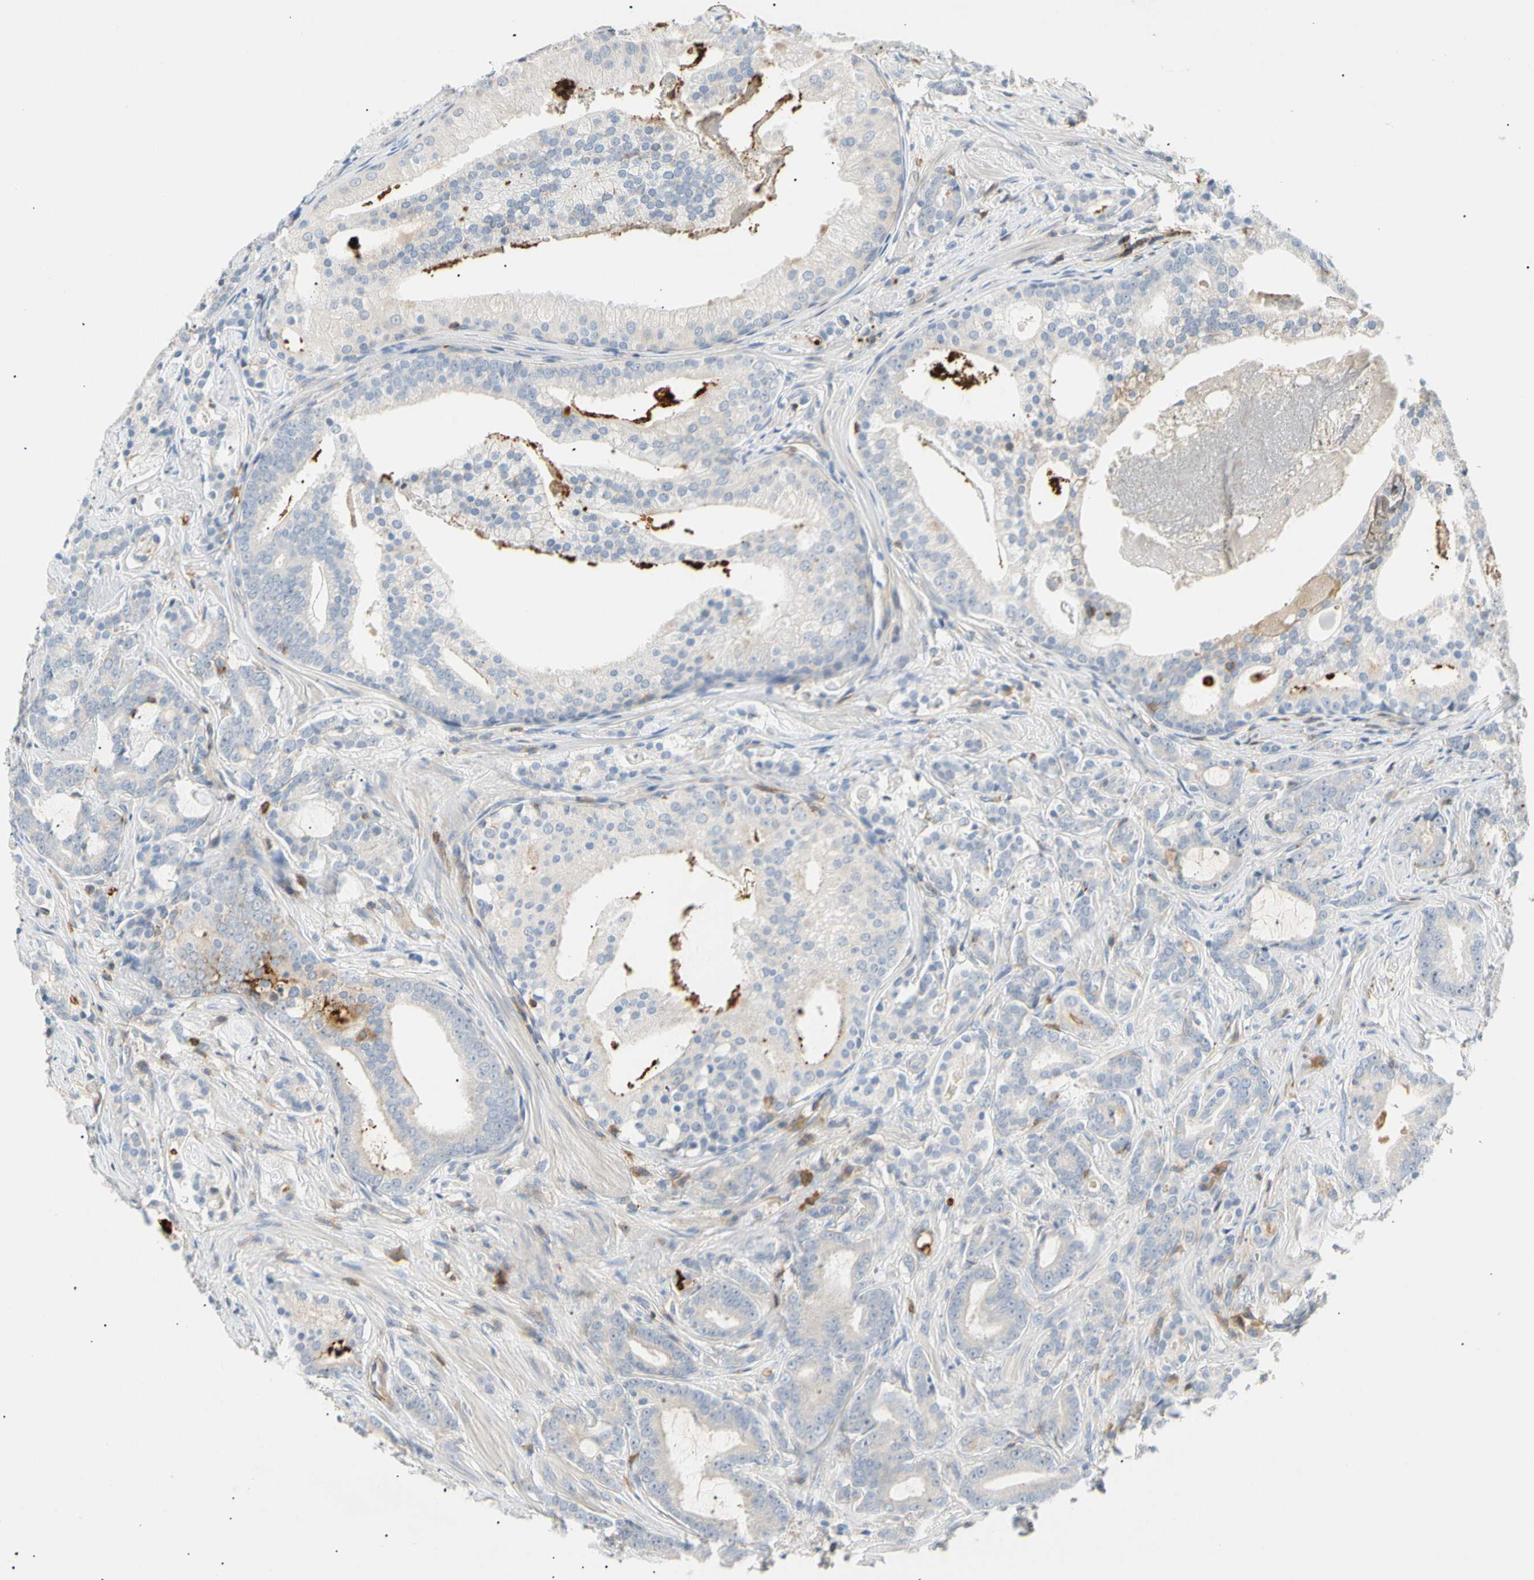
{"staining": {"intensity": "negative", "quantity": "none", "location": "none"}, "tissue": "prostate cancer", "cell_type": "Tumor cells", "image_type": "cancer", "snomed": [{"axis": "morphology", "description": "Adenocarcinoma, Low grade"}, {"axis": "topography", "description": "Prostate"}], "caption": "Immunohistochemical staining of low-grade adenocarcinoma (prostate) shows no significant expression in tumor cells.", "gene": "TNFRSF18", "patient": {"sex": "male", "age": 58}}